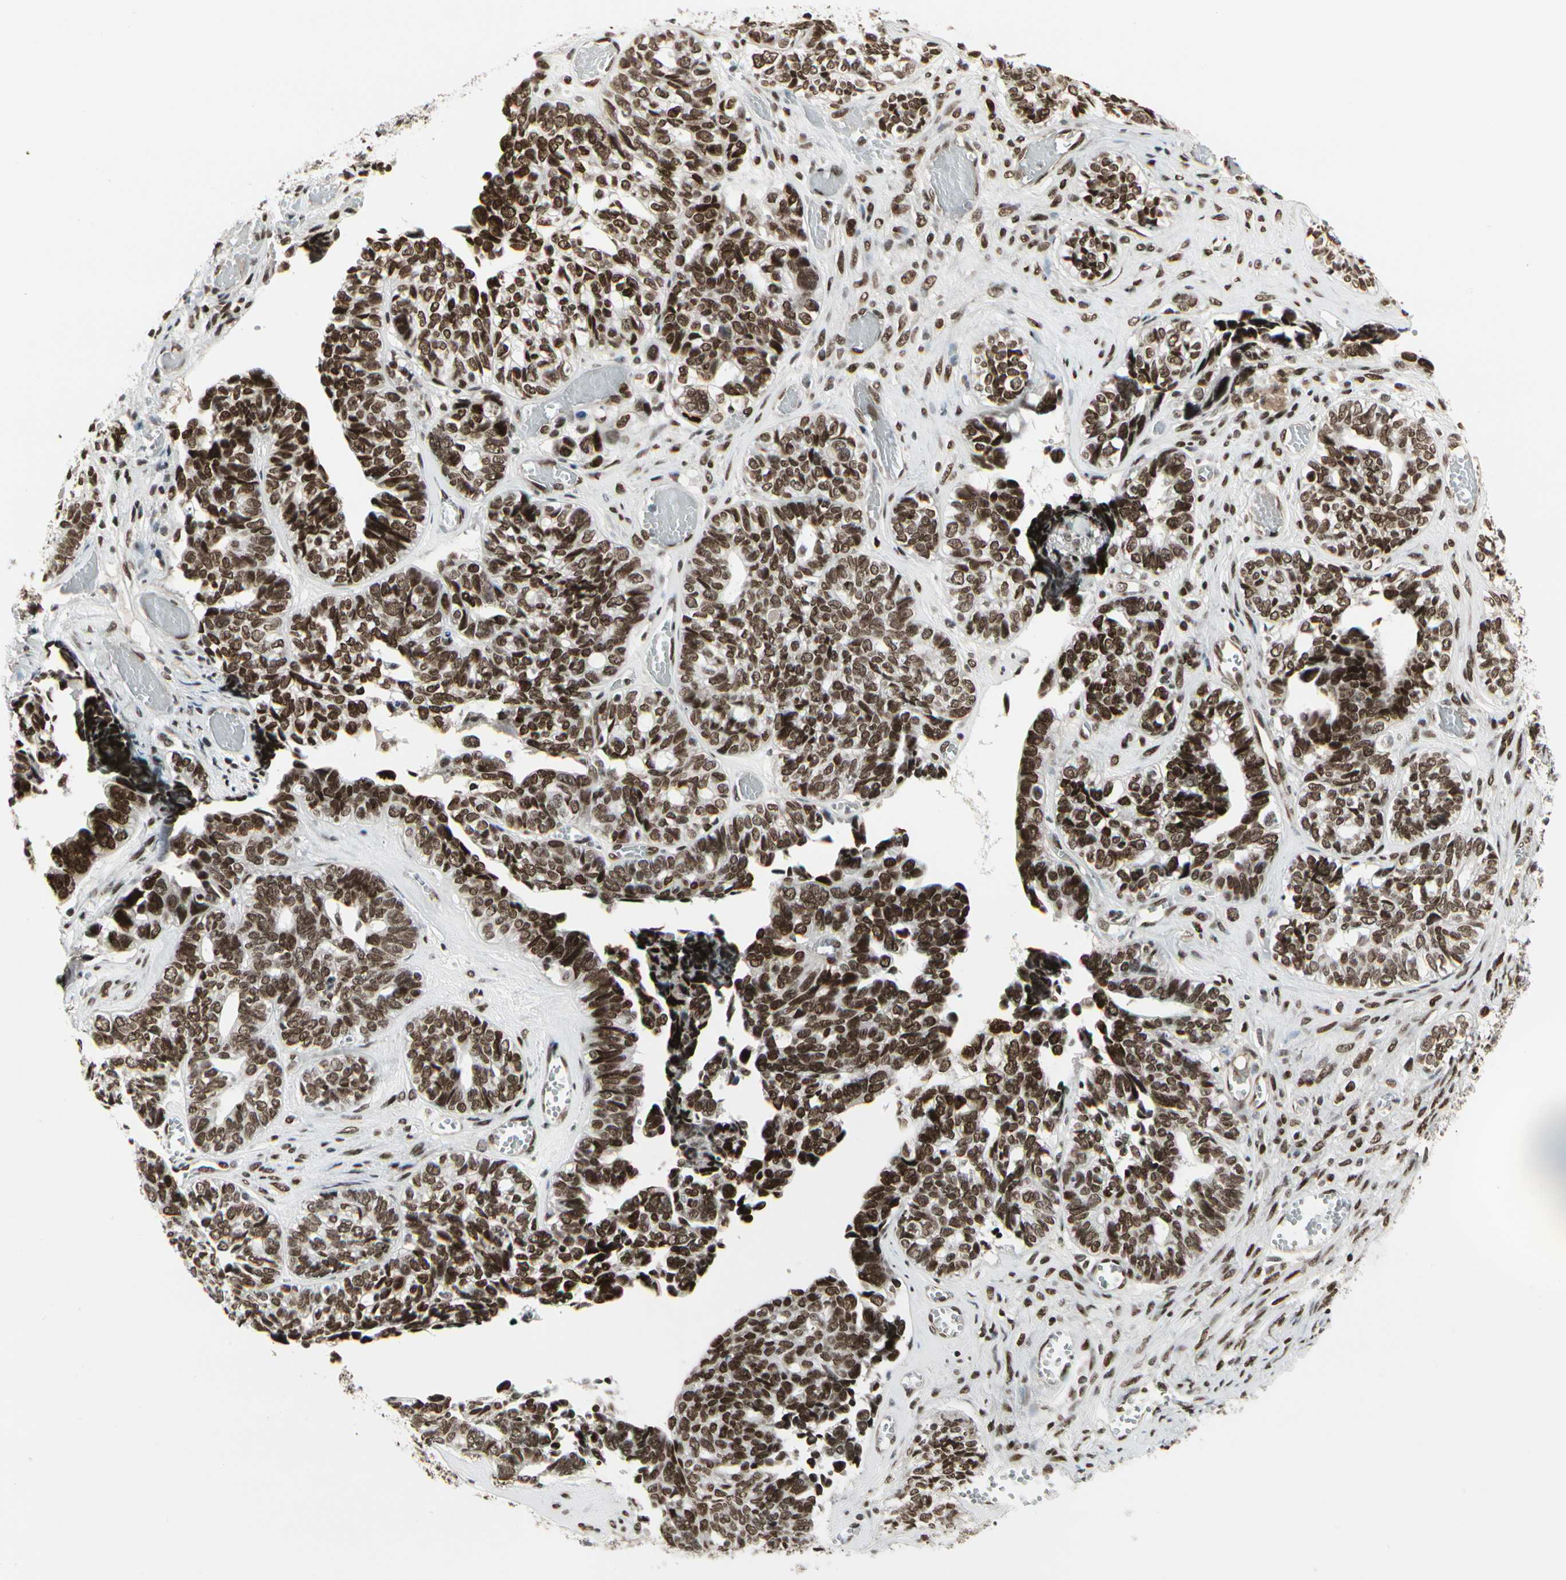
{"staining": {"intensity": "strong", "quantity": ">75%", "location": "nuclear"}, "tissue": "ovarian cancer", "cell_type": "Tumor cells", "image_type": "cancer", "snomed": [{"axis": "morphology", "description": "Cystadenocarcinoma, serous, NOS"}, {"axis": "topography", "description": "Ovary"}], "caption": "Approximately >75% of tumor cells in ovarian serous cystadenocarcinoma reveal strong nuclear protein staining as visualized by brown immunohistochemical staining.", "gene": "HMG20A", "patient": {"sex": "female", "age": 79}}